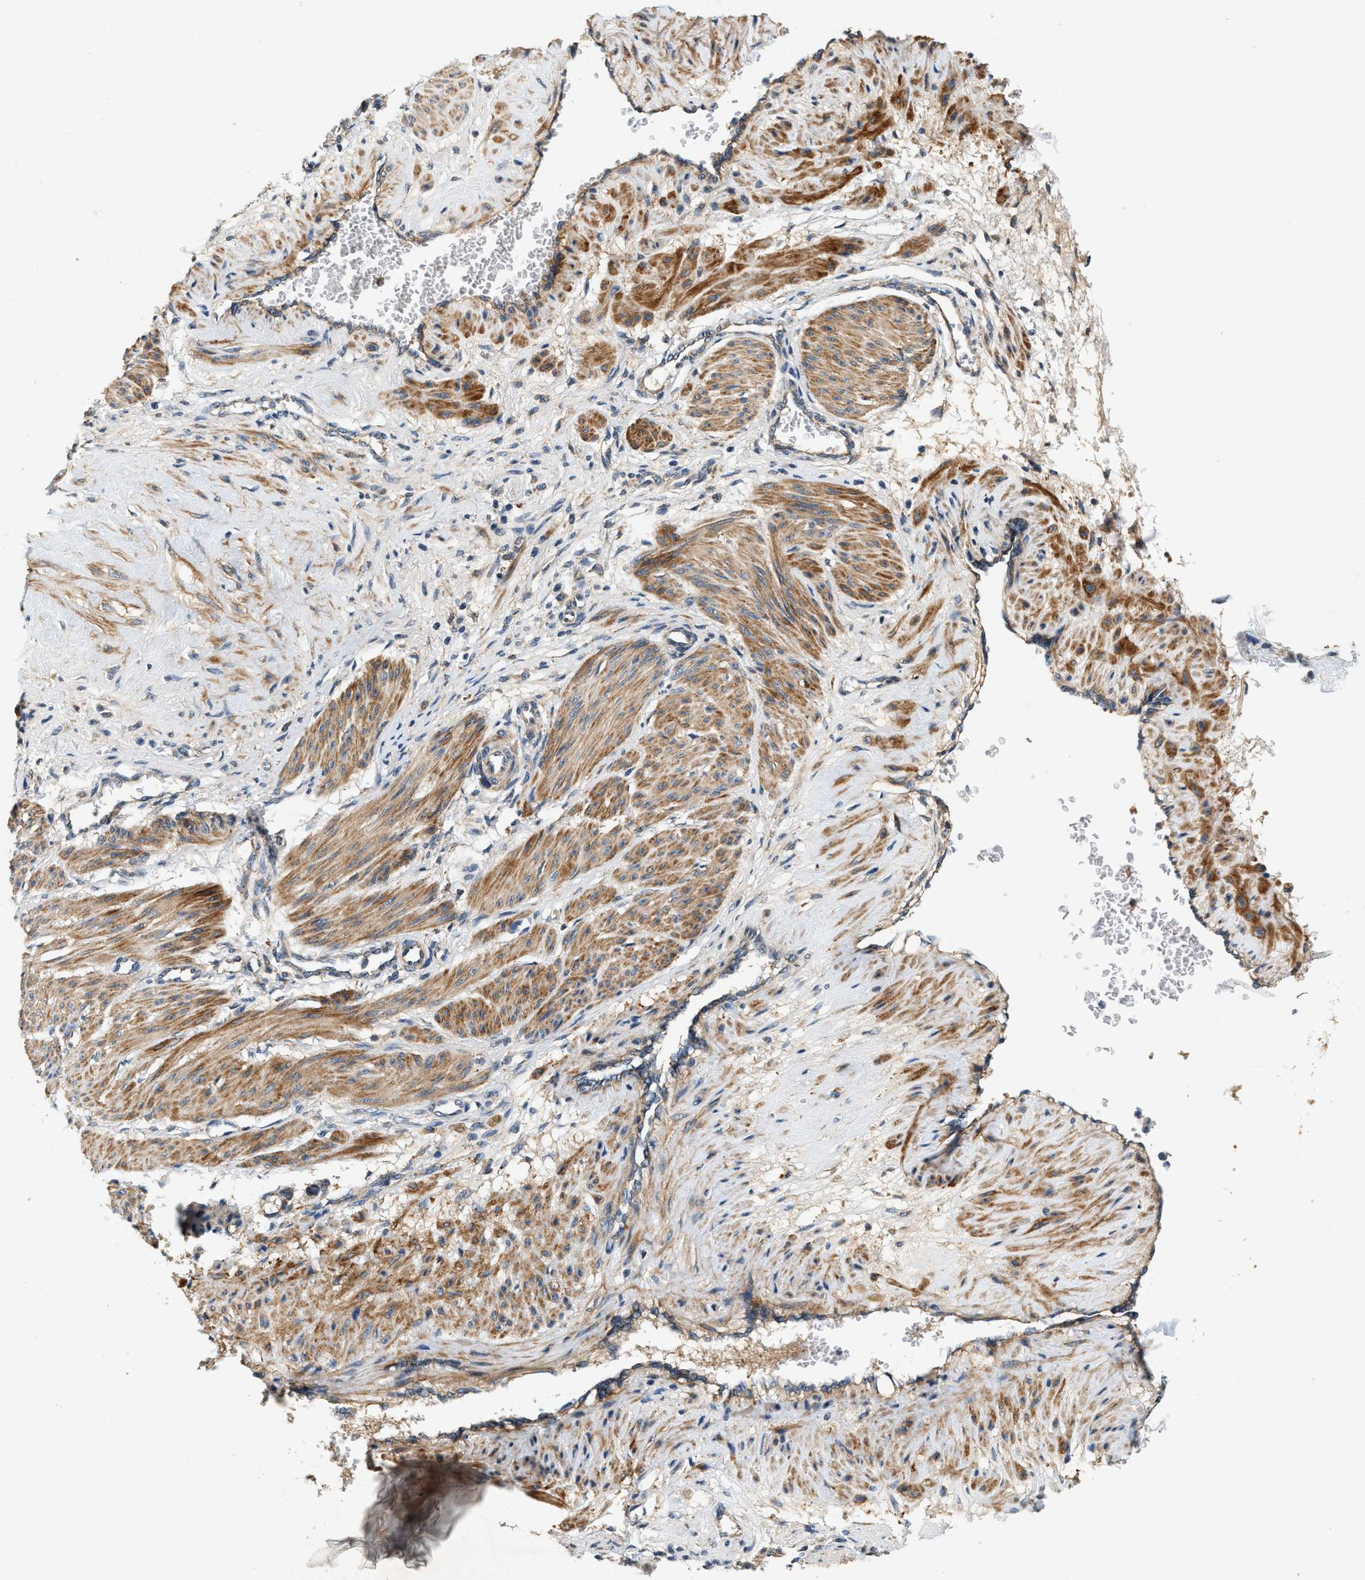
{"staining": {"intensity": "moderate", "quantity": ">75%", "location": "cytoplasmic/membranous"}, "tissue": "smooth muscle", "cell_type": "Smooth muscle cells", "image_type": "normal", "snomed": [{"axis": "morphology", "description": "Normal tissue, NOS"}, {"axis": "topography", "description": "Endometrium"}], "caption": "Immunohistochemistry histopathology image of unremarkable smooth muscle stained for a protein (brown), which reveals medium levels of moderate cytoplasmic/membranous staining in approximately >75% of smooth muscle cells.", "gene": "DUSP10", "patient": {"sex": "female", "age": 33}}